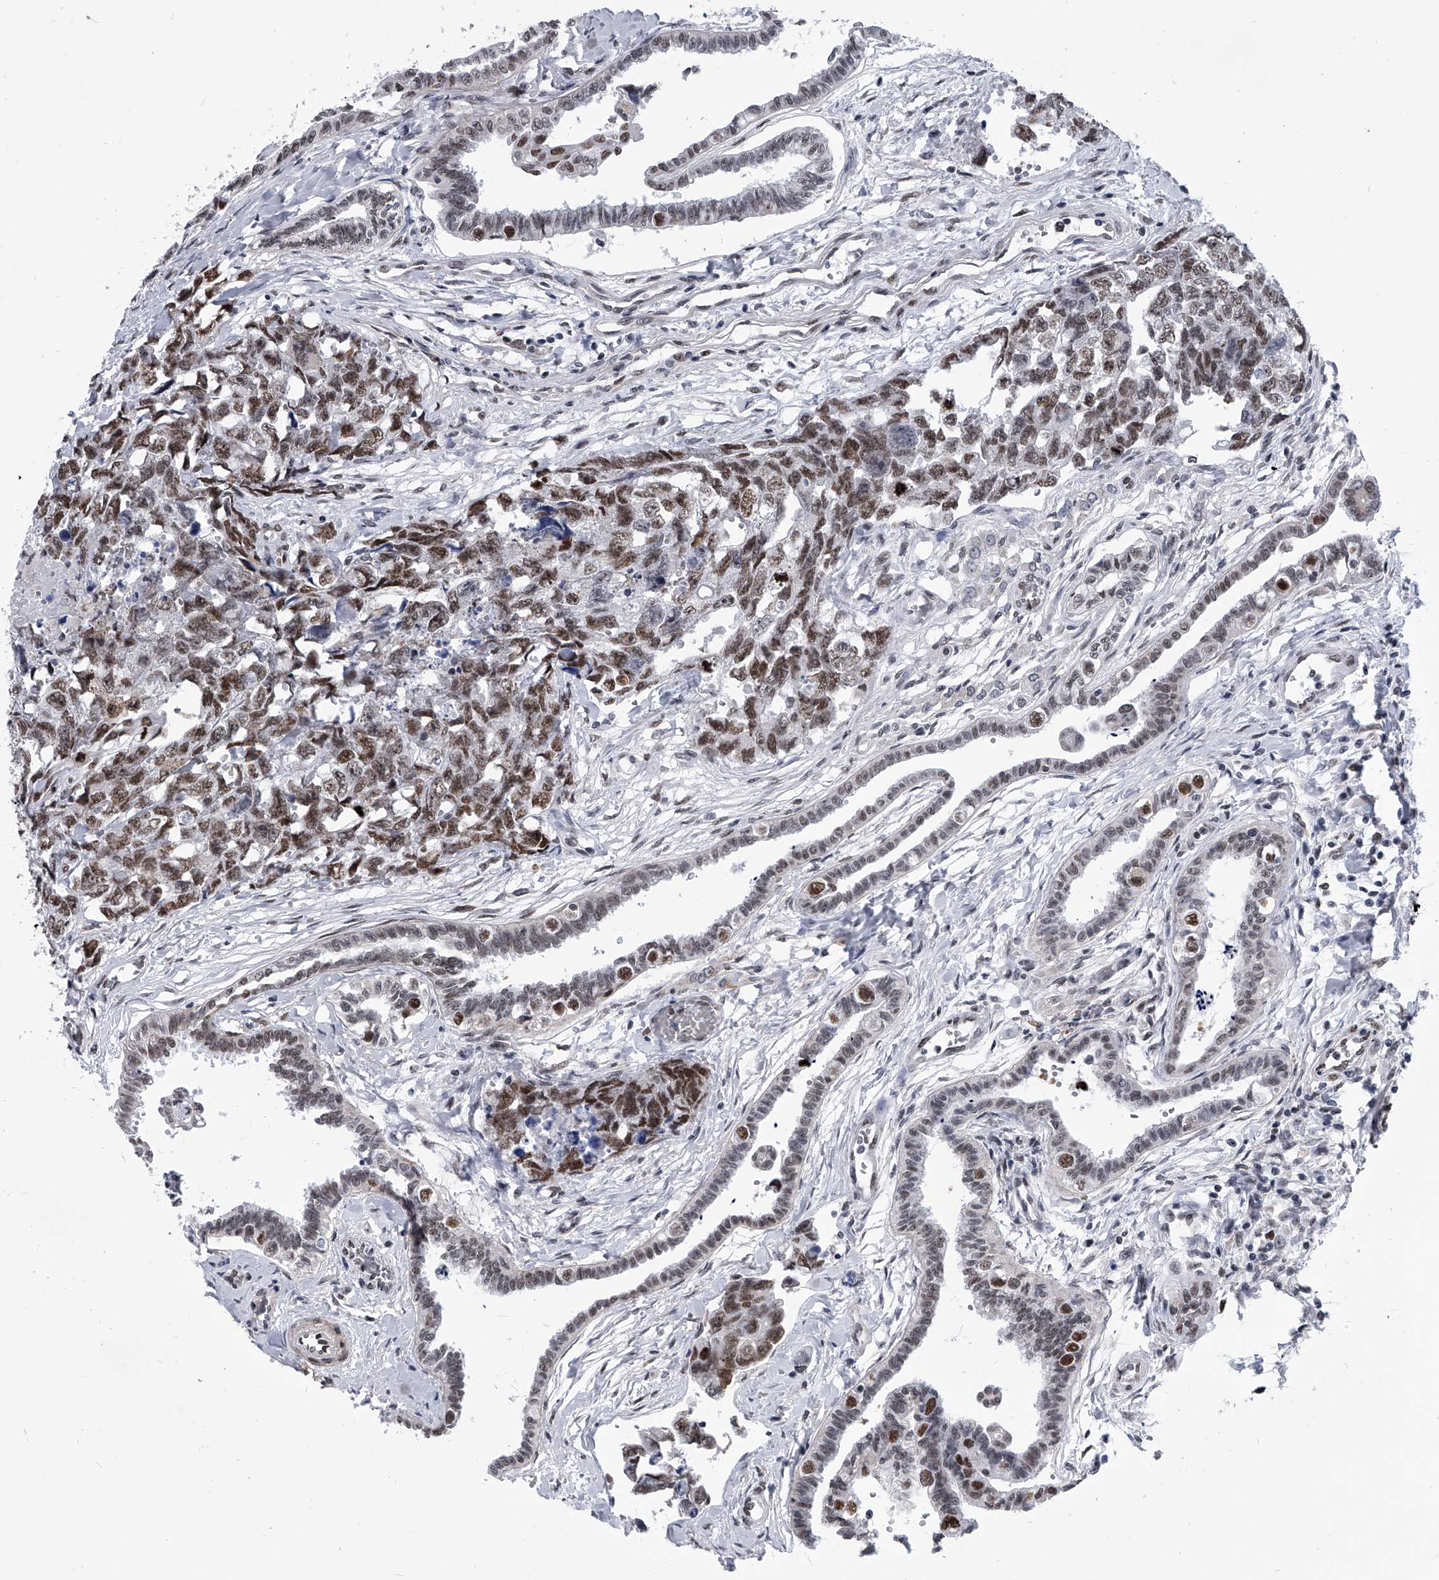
{"staining": {"intensity": "moderate", "quantity": ">75%", "location": "nuclear"}, "tissue": "testis cancer", "cell_type": "Tumor cells", "image_type": "cancer", "snomed": [{"axis": "morphology", "description": "Carcinoma, Embryonal, NOS"}, {"axis": "topography", "description": "Testis"}], "caption": "Testis embryonal carcinoma stained with a brown dye shows moderate nuclear positive staining in approximately >75% of tumor cells.", "gene": "SIM2", "patient": {"sex": "male", "age": 31}}